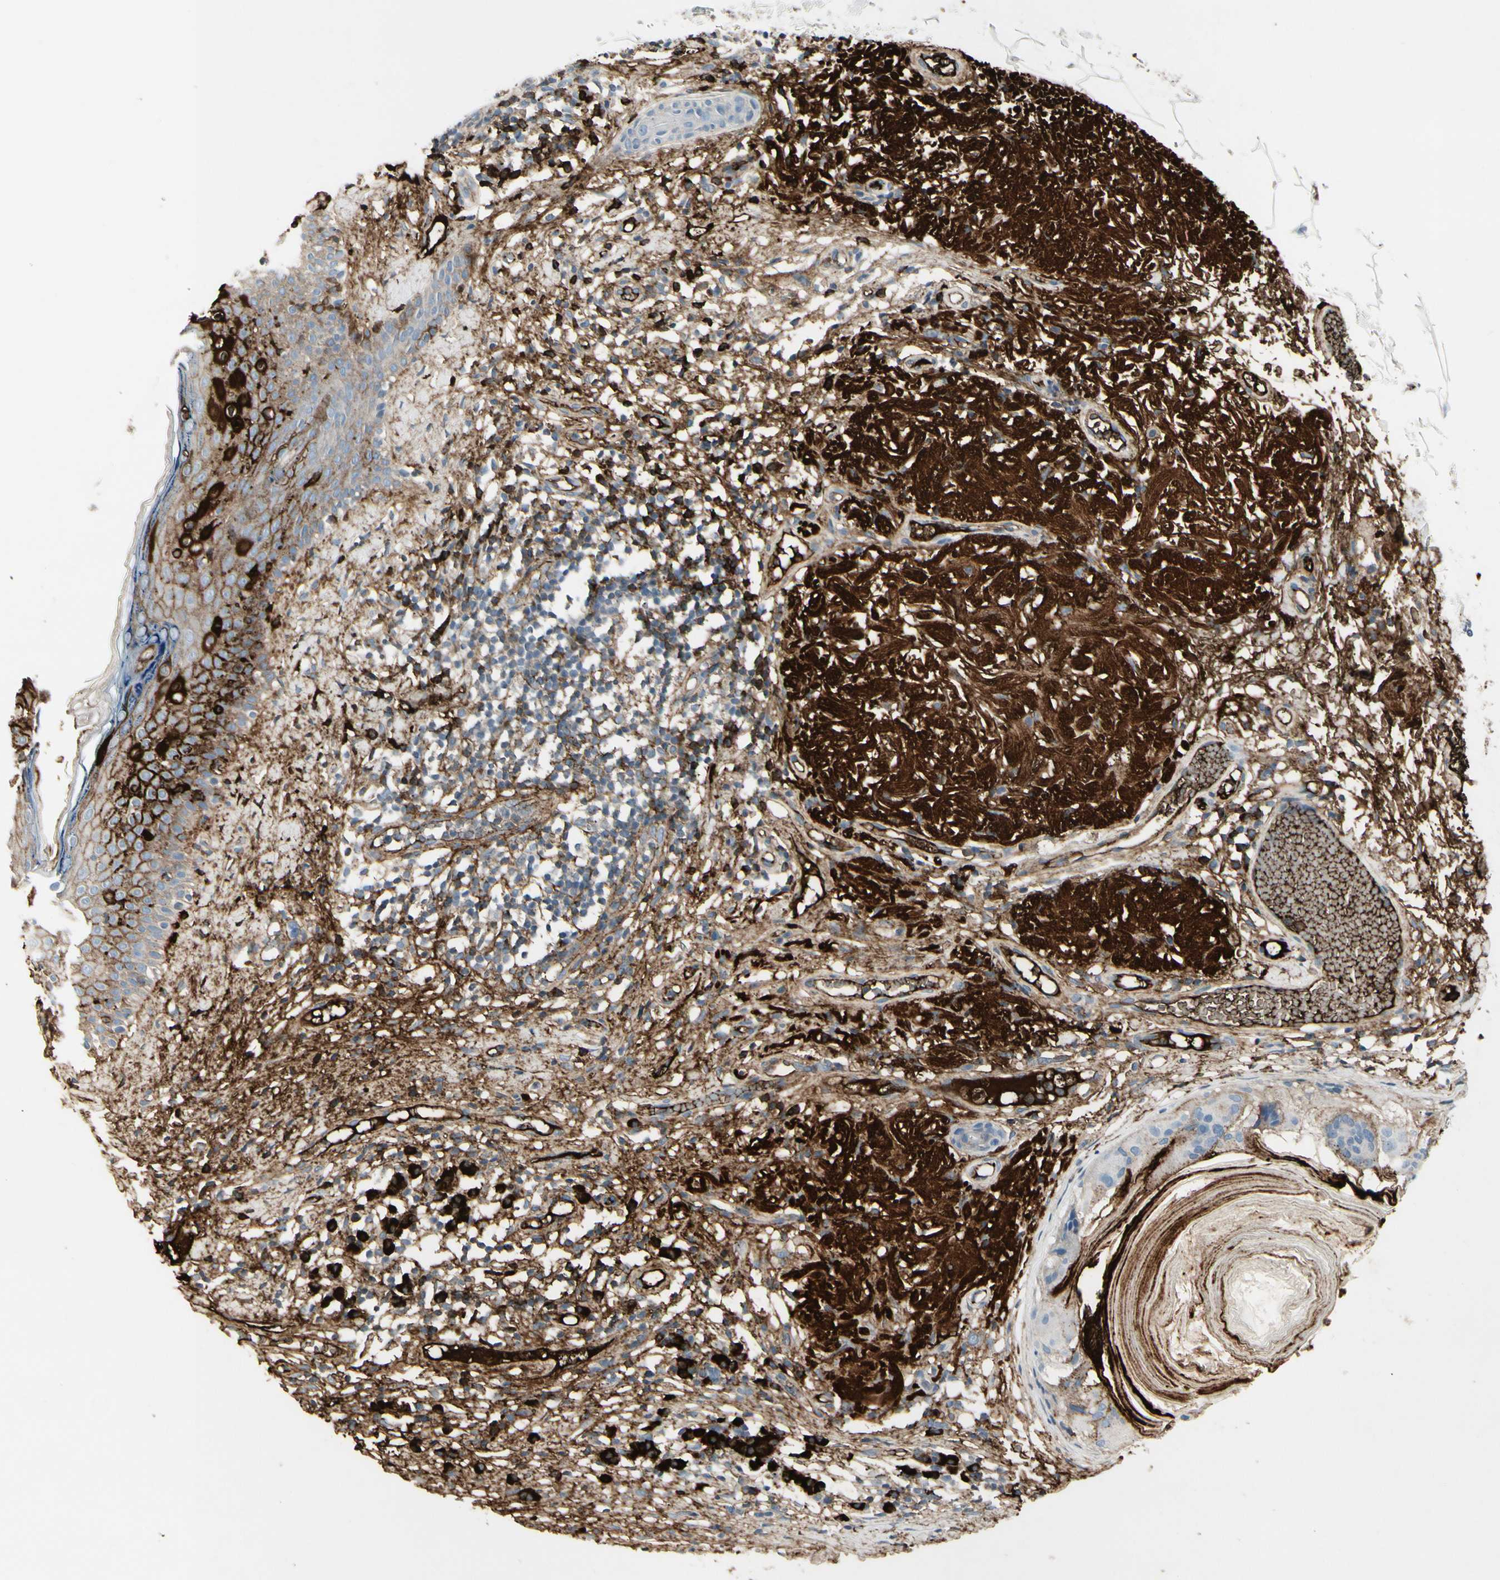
{"staining": {"intensity": "strong", "quantity": ">75%", "location": "cytoplasmic/membranous"}, "tissue": "skin cancer", "cell_type": "Tumor cells", "image_type": "cancer", "snomed": [{"axis": "morphology", "description": "Basal cell carcinoma"}, {"axis": "topography", "description": "Skin"}], "caption": "The histopathology image shows staining of skin cancer (basal cell carcinoma), revealing strong cytoplasmic/membranous protein expression (brown color) within tumor cells. The staining was performed using DAB to visualize the protein expression in brown, while the nuclei were stained in blue with hematoxylin (Magnification: 20x).", "gene": "IGHG1", "patient": {"sex": "female", "age": 84}}